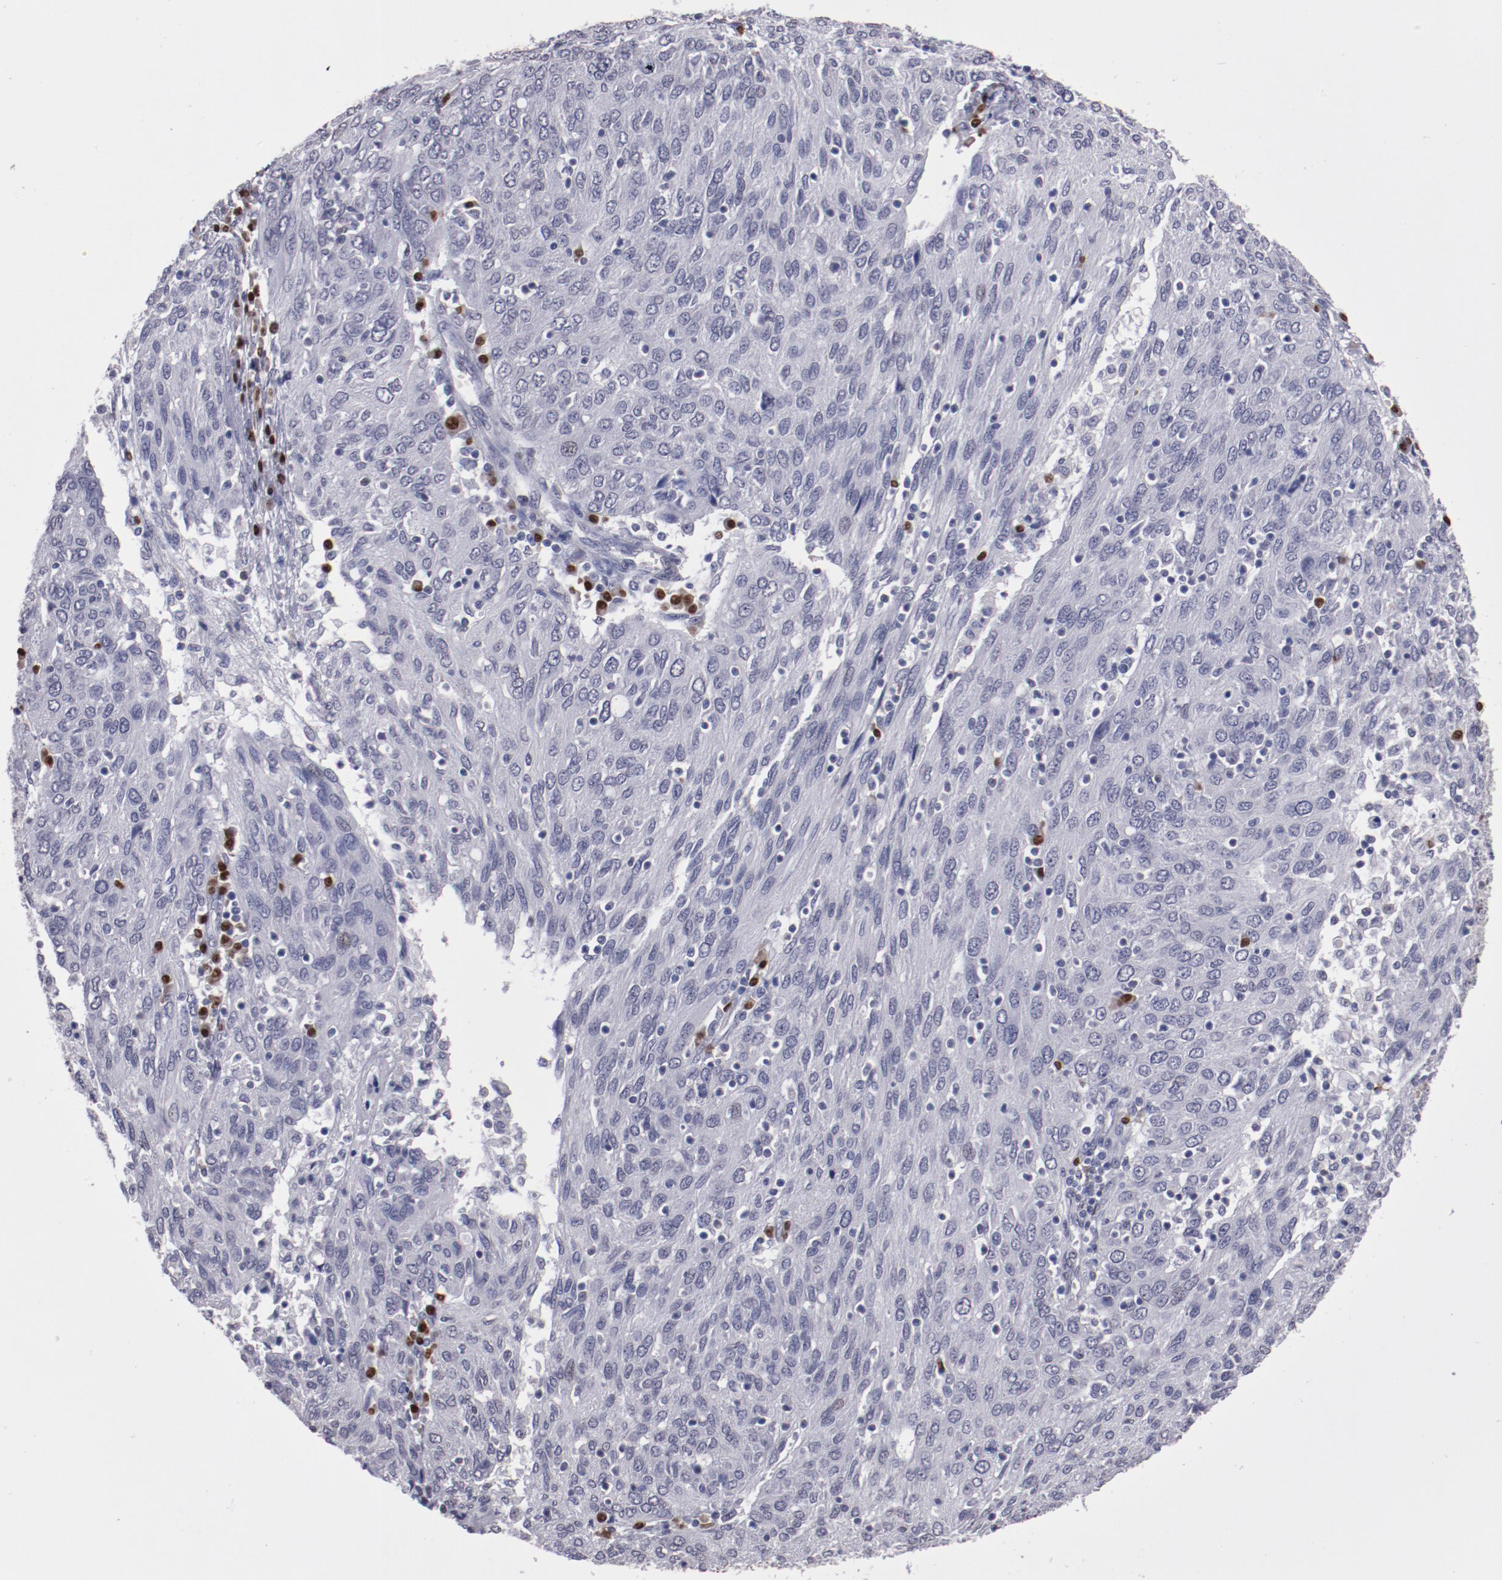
{"staining": {"intensity": "negative", "quantity": "none", "location": "none"}, "tissue": "ovarian cancer", "cell_type": "Tumor cells", "image_type": "cancer", "snomed": [{"axis": "morphology", "description": "Carcinoma, endometroid"}, {"axis": "topography", "description": "Ovary"}], "caption": "A photomicrograph of human ovarian endometroid carcinoma is negative for staining in tumor cells.", "gene": "IRF4", "patient": {"sex": "female", "age": 50}}